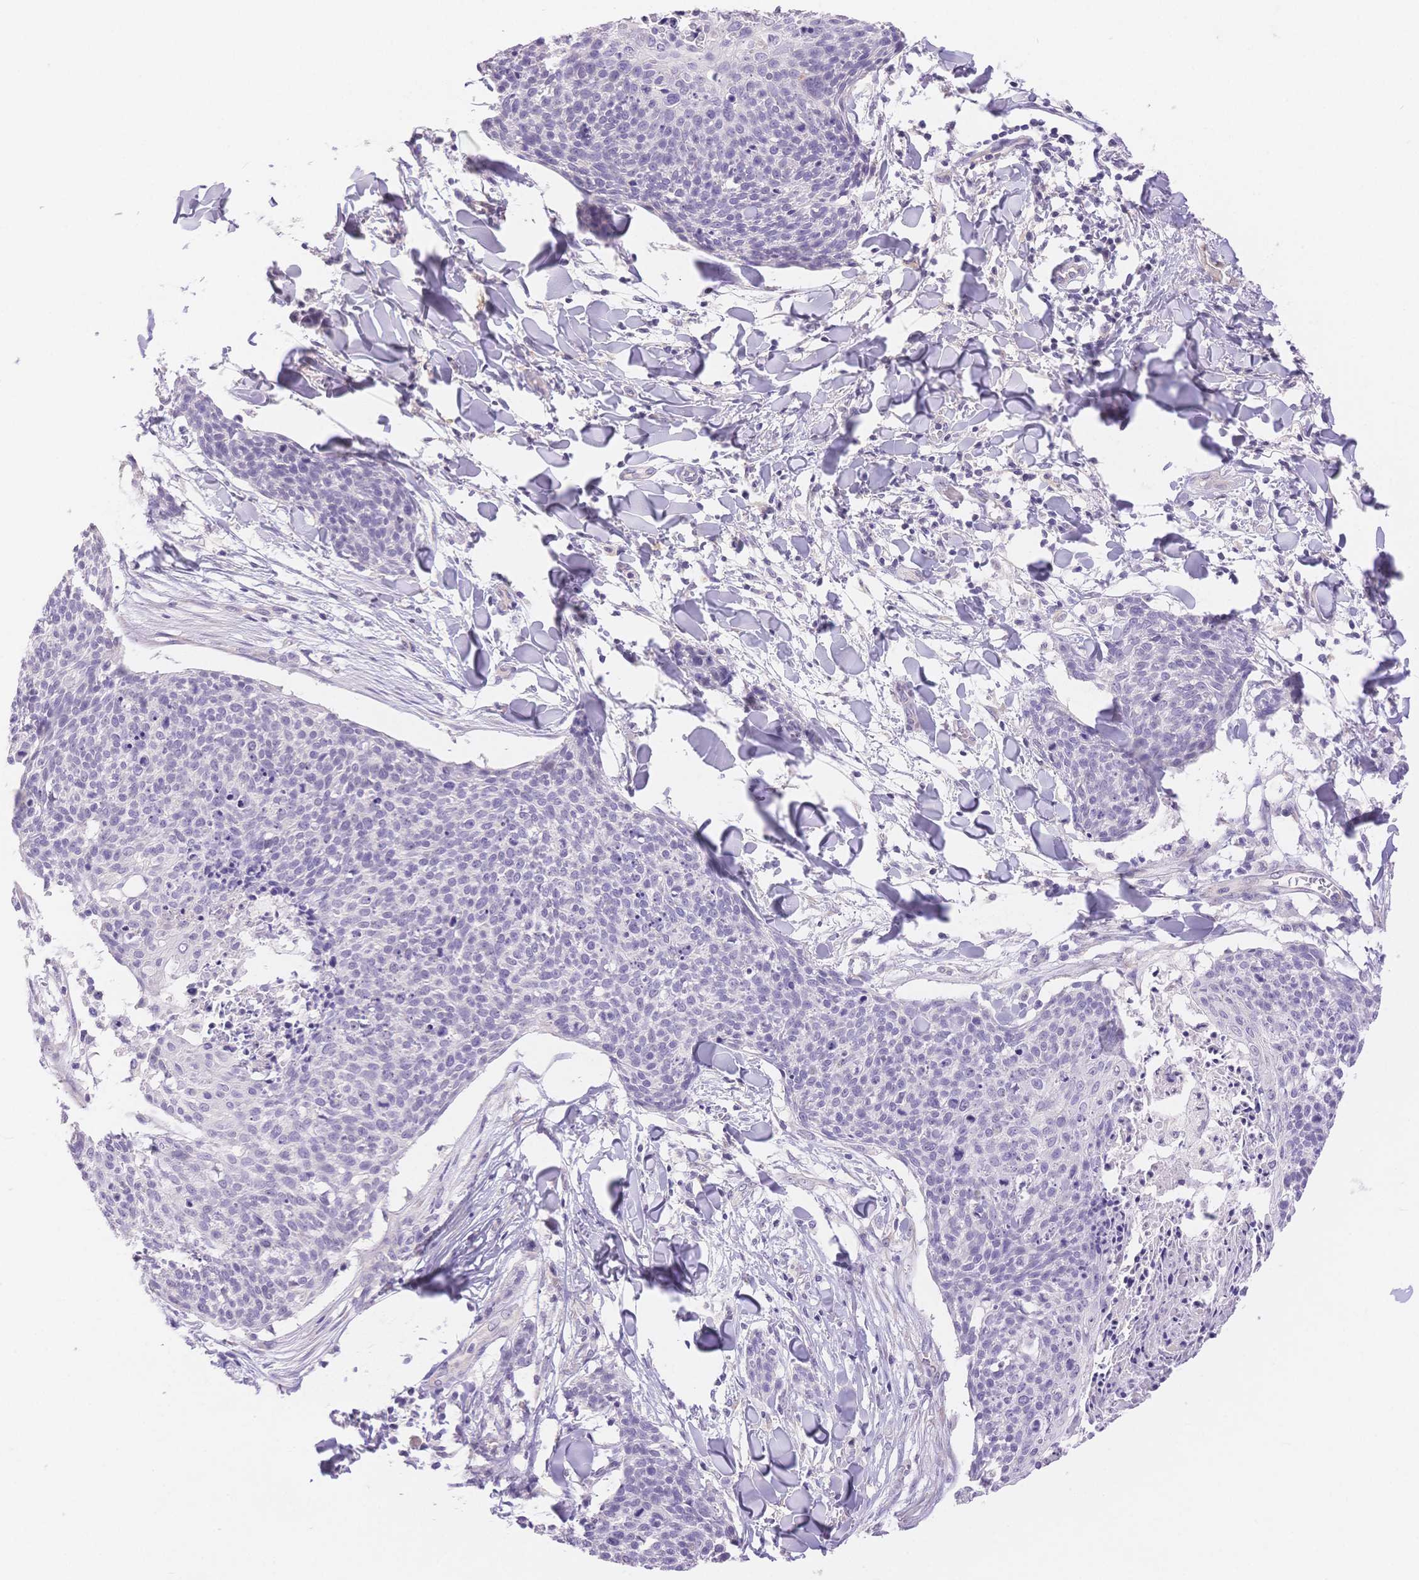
{"staining": {"intensity": "negative", "quantity": "none", "location": "none"}, "tissue": "skin cancer", "cell_type": "Tumor cells", "image_type": "cancer", "snomed": [{"axis": "morphology", "description": "Squamous cell carcinoma, NOS"}, {"axis": "topography", "description": "Skin"}, {"axis": "topography", "description": "Vulva"}], "caption": "Tumor cells show no significant protein positivity in squamous cell carcinoma (skin).", "gene": "MYOM1", "patient": {"sex": "female", "age": 75}}